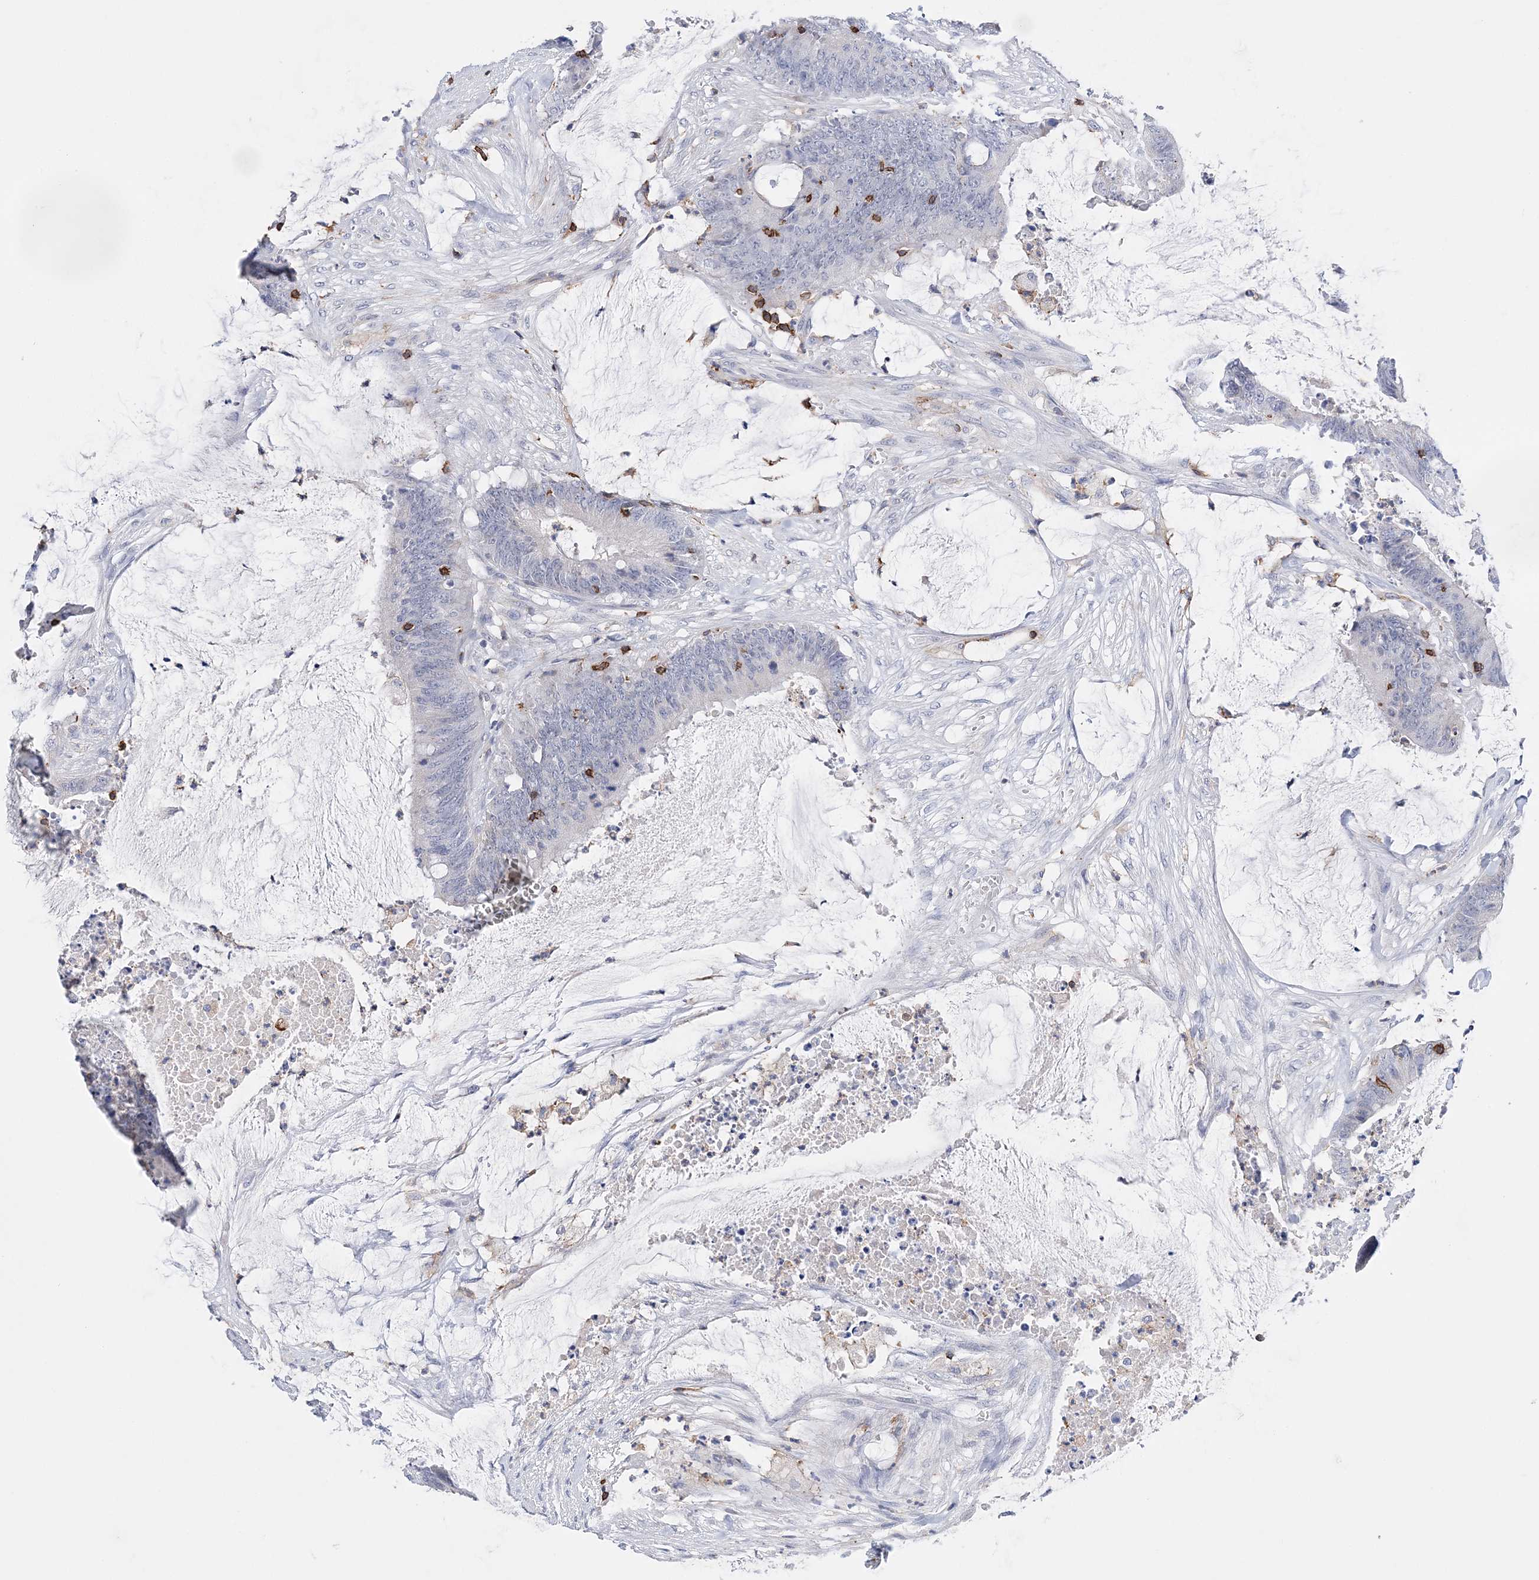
{"staining": {"intensity": "negative", "quantity": "none", "location": "none"}, "tissue": "colorectal cancer", "cell_type": "Tumor cells", "image_type": "cancer", "snomed": [{"axis": "morphology", "description": "Adenocarcinoma, NOS"}, {"axis": "topography", "description": "Rectum"}], "caption": "Immunohistochemistry of human colorectal cancer displays no expression in tumor cells.", "gene": "PRMT9", "patient": {"sex": "female", "age": 66}}